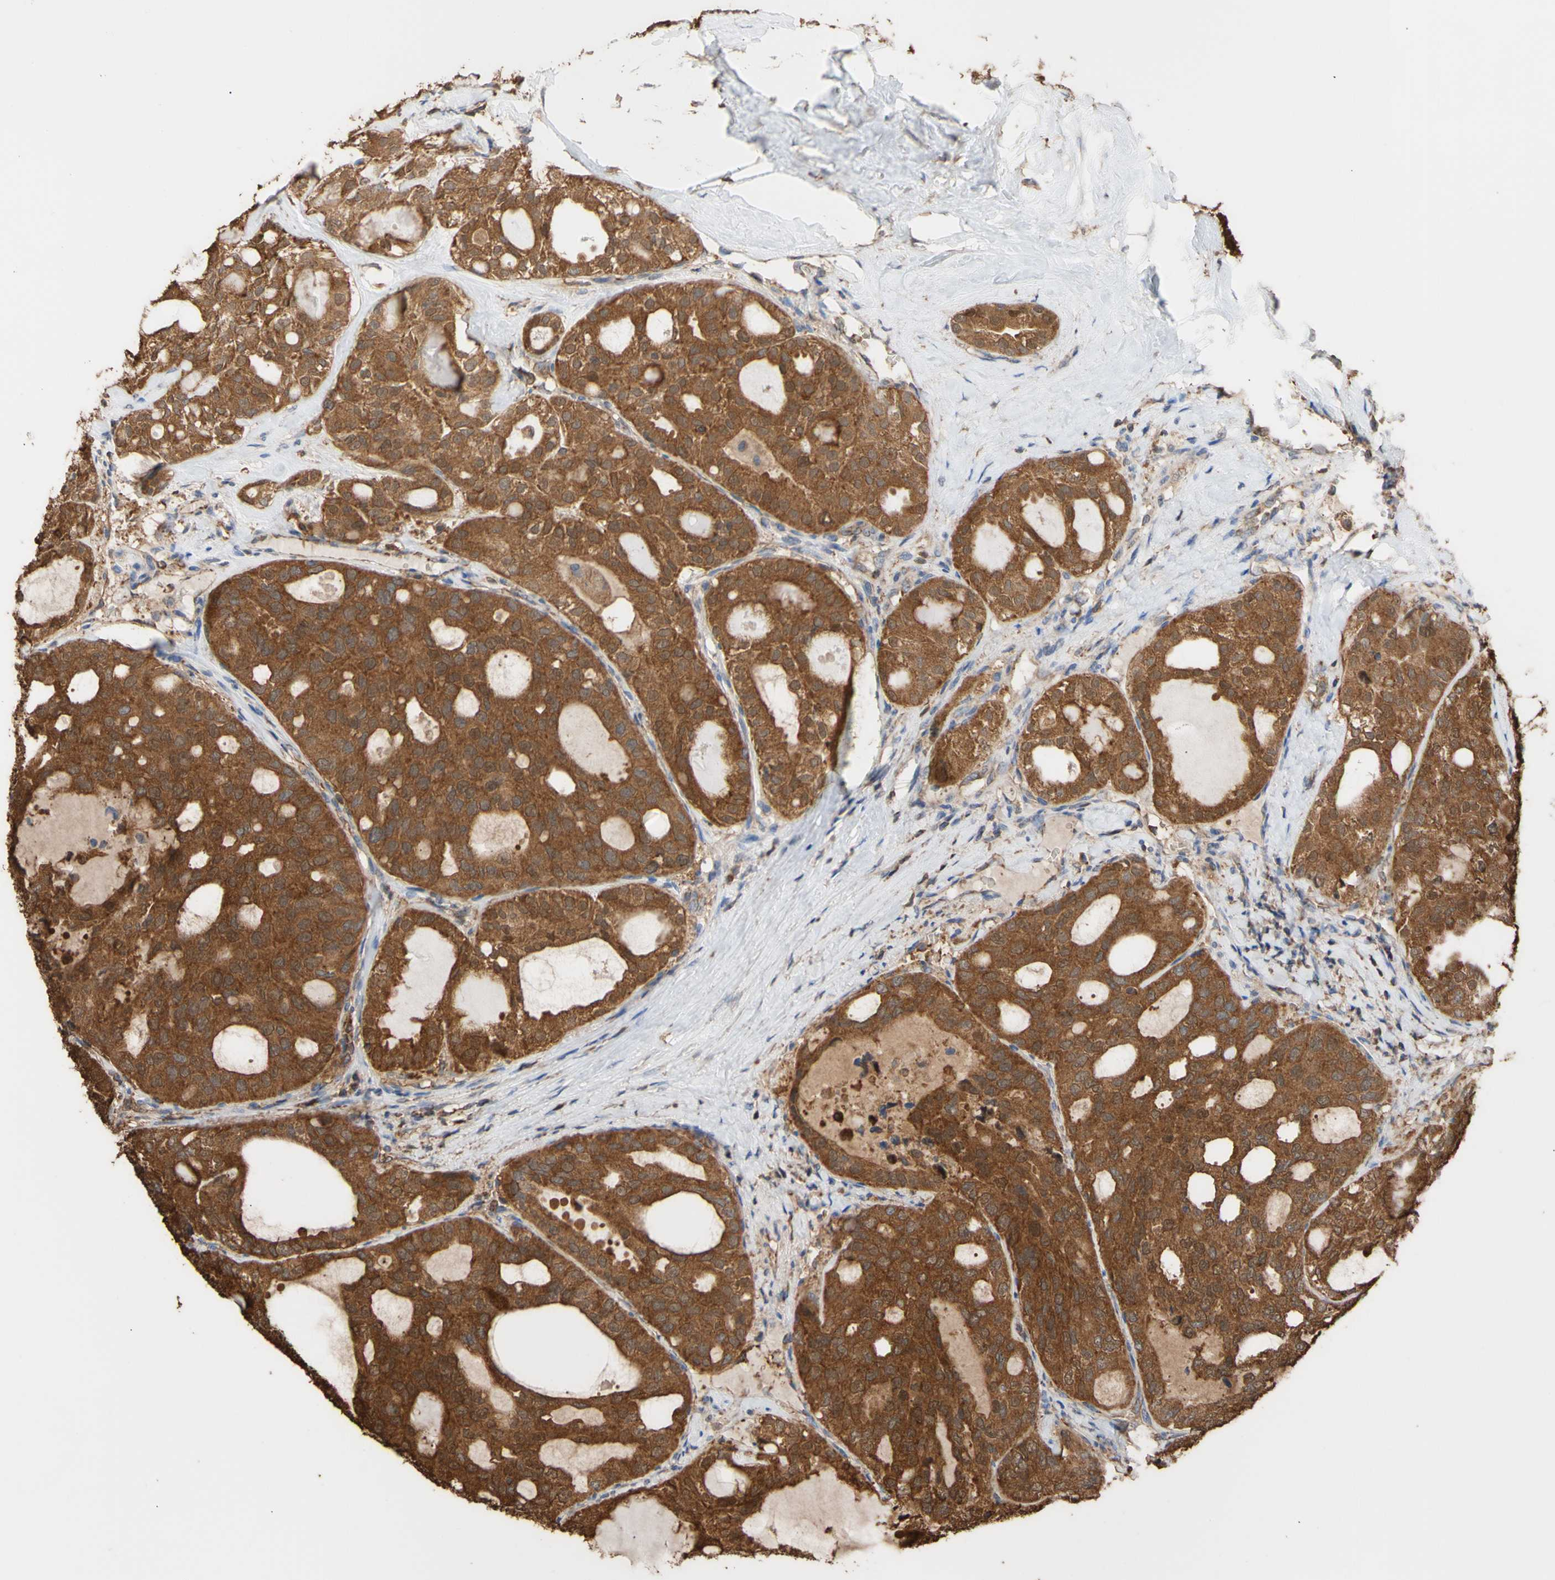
{"staining": {"intensity": "moderate", "quantity": ">75%", "location": "cytoplasmic/membranous"}, "tissue": "thyroid cancer", "cell_type": "Tumor cells", "image_type": "cancer", "snomed": [{"axis": "morphology", "description": "Follicular adenoma carcinoma, NOS"}, {"axis": "topography", "description": "Thyroid gland"}], "caption": "The histopathology image displays immunohistochemical staining of follicular adenoma carcinoma (thyroid). There is moderate cytoplasmic/membranous expression is appreciated in approximately >75% of tumor cells. (Stains: DAB (3,3'-diaminobenzidine) in brown, nuclei in blue, Microscopy: brightfield microscopy at high magnification).", "gene": "ALDH9A1", "patient": {"sex": "male", "age": 75}}